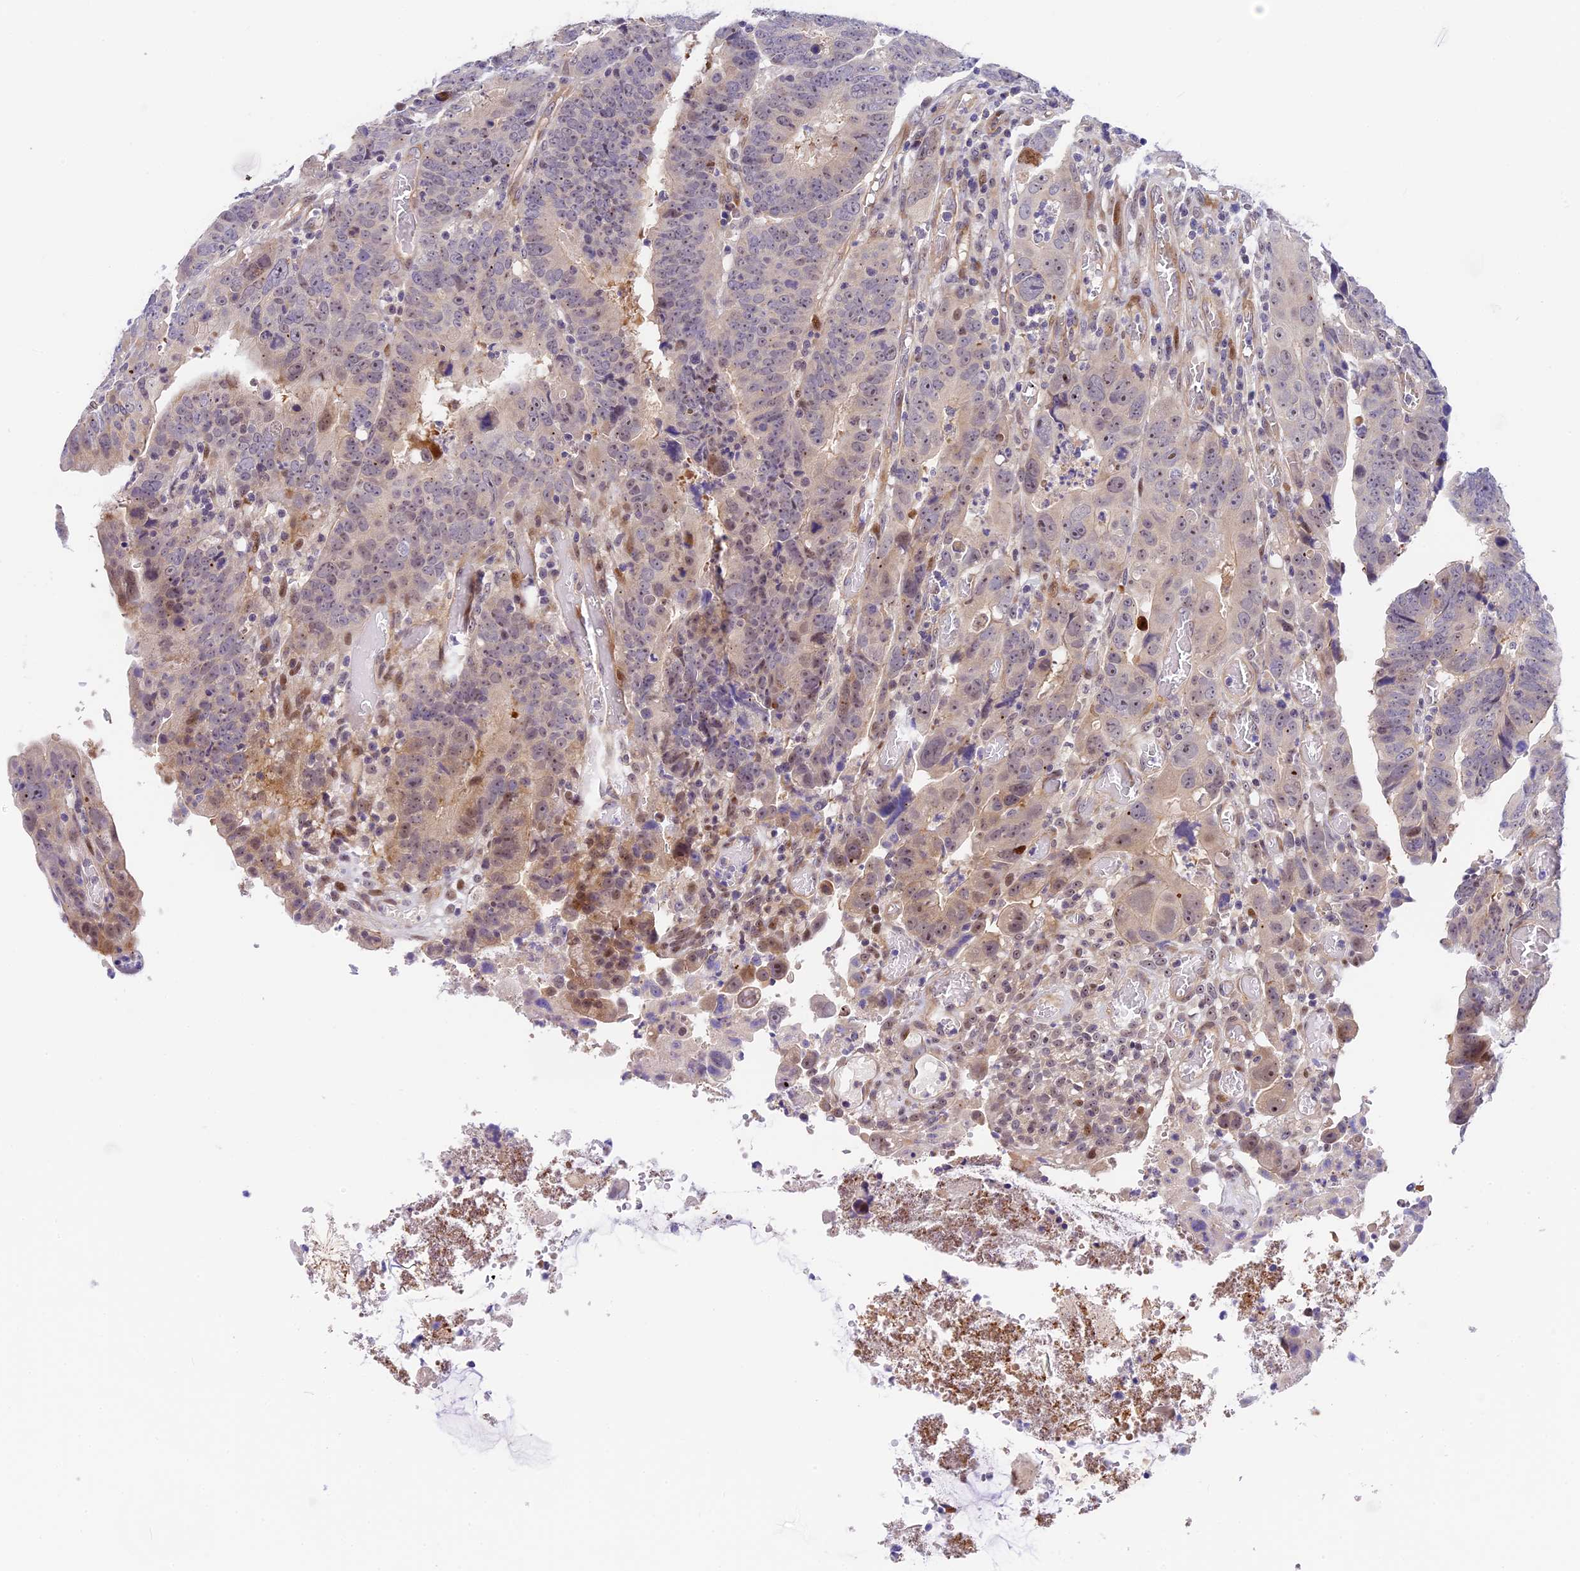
{"staining": {"intensity": "moderate", "quantity": "<25%", "location": "nuclear"}, "tissue": "colorectal cancer", "cell_type": "Tumor cells", "image_type": "cancer", "snomed": [{"axis": "morphology", "description": "Normal tissue, NOS"}, {"axis": "morphology", "description": "Adenocarcinoma, NOS"}, {"axis": "topography", "description": "Rectum"}], "caption": "Protein staining of colorectal cancer tissue shows moderate nuclear expression in about <25% of tumor cells.", "gene": "MIDN", "patient": {"sex": "female", "age": 65}}